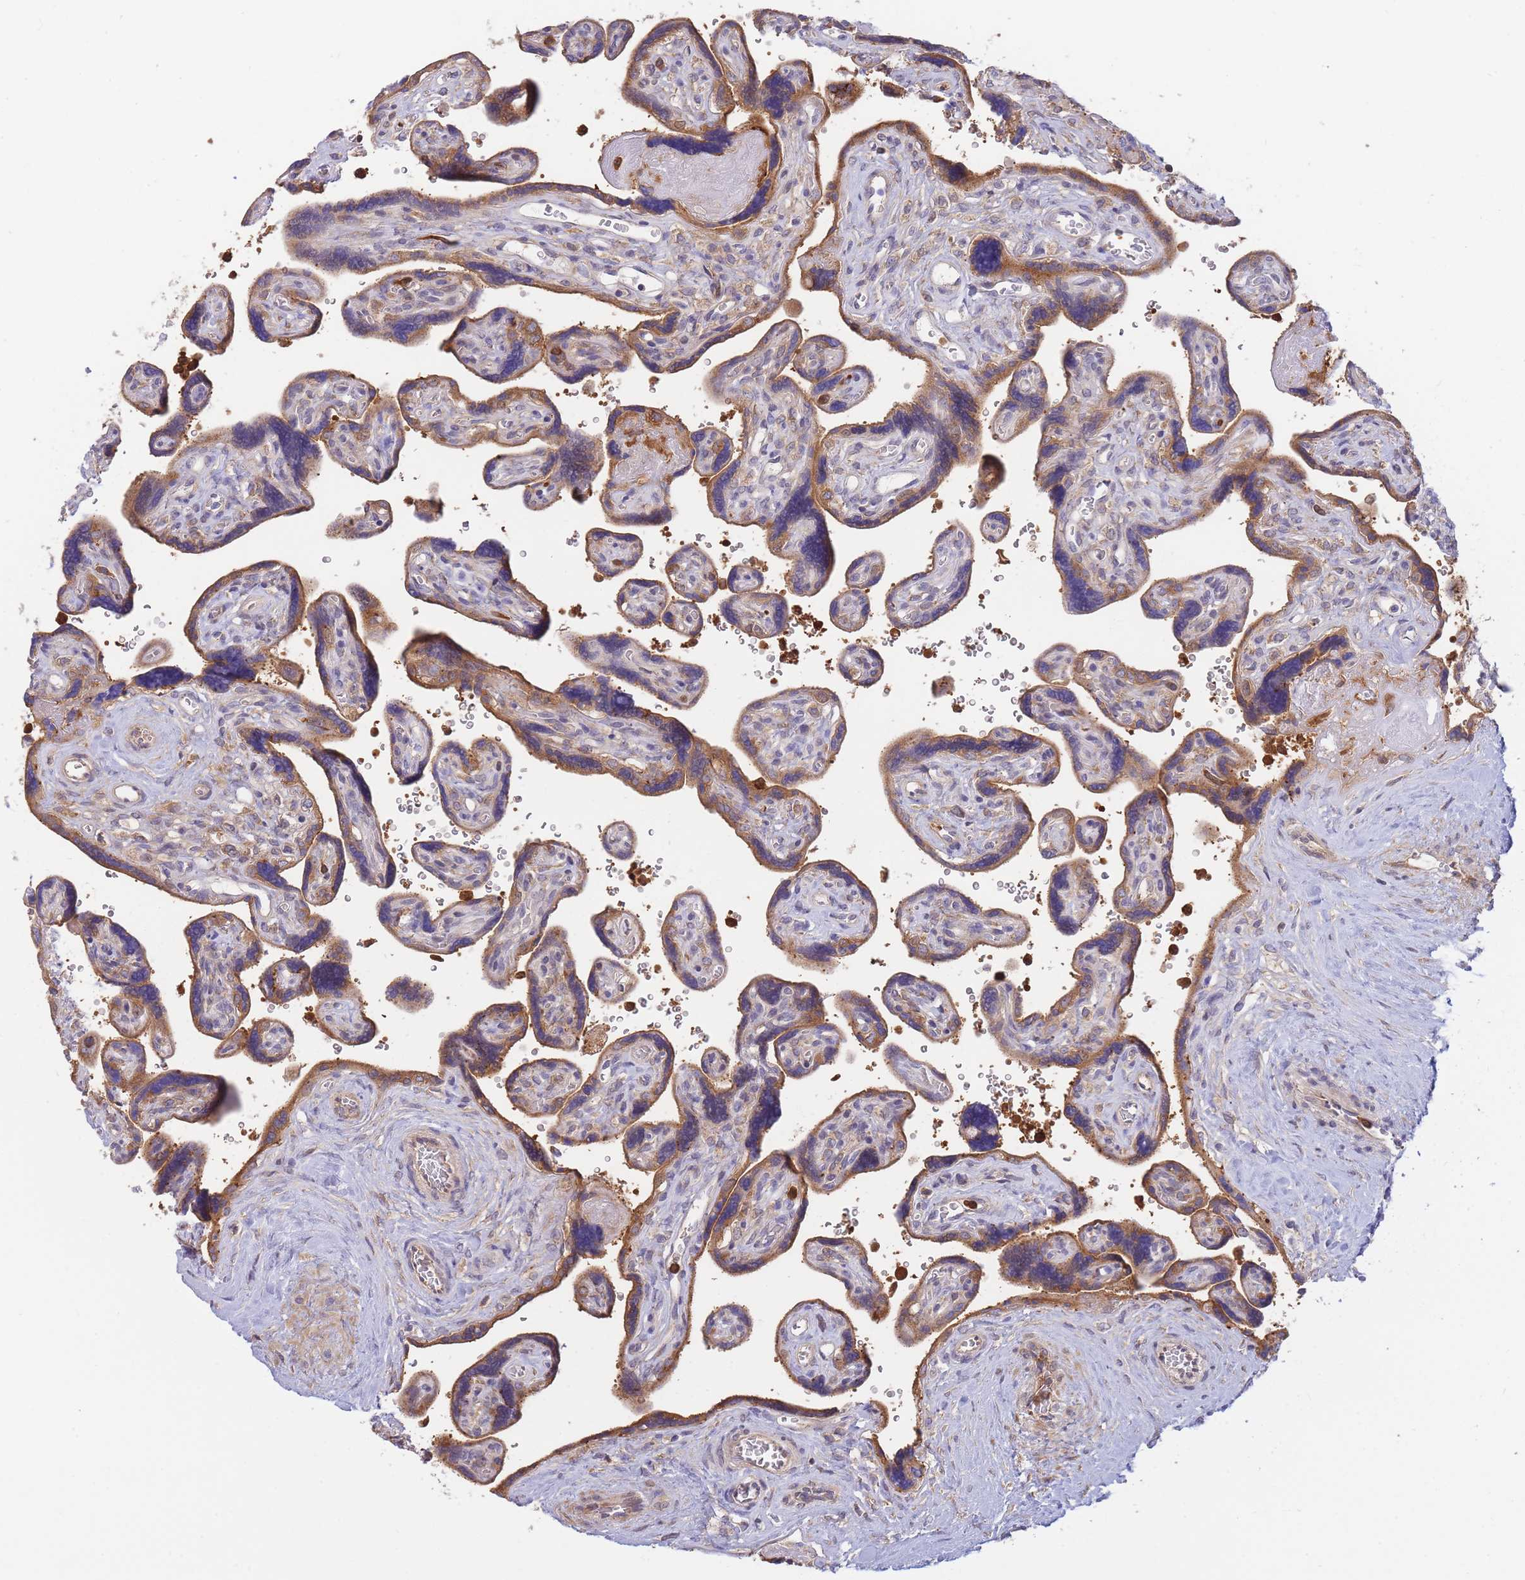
{"staining": {"intensity": "strong", "quantity": ">75%", "location": "cytoplasmic/membranous"}, "tissue": "placenta", "cell_type": "Trophoblastic cells", "image_type": "normal", "snomed": [{"axis": "morphology", "description": "Normal tissue, NOS"}, {"axis": "topography", "description": "Placenta"}], "caption": "Immunohistochemistry (IHC) image of normal human placenta stained for a protein (brown), which displays high levels of strong cytoplasmic/membranous expression in approximately >75% of trophoblastic cells.", "gene": "SLC4A9", "patient": {"sex": "female", "age": 39}}